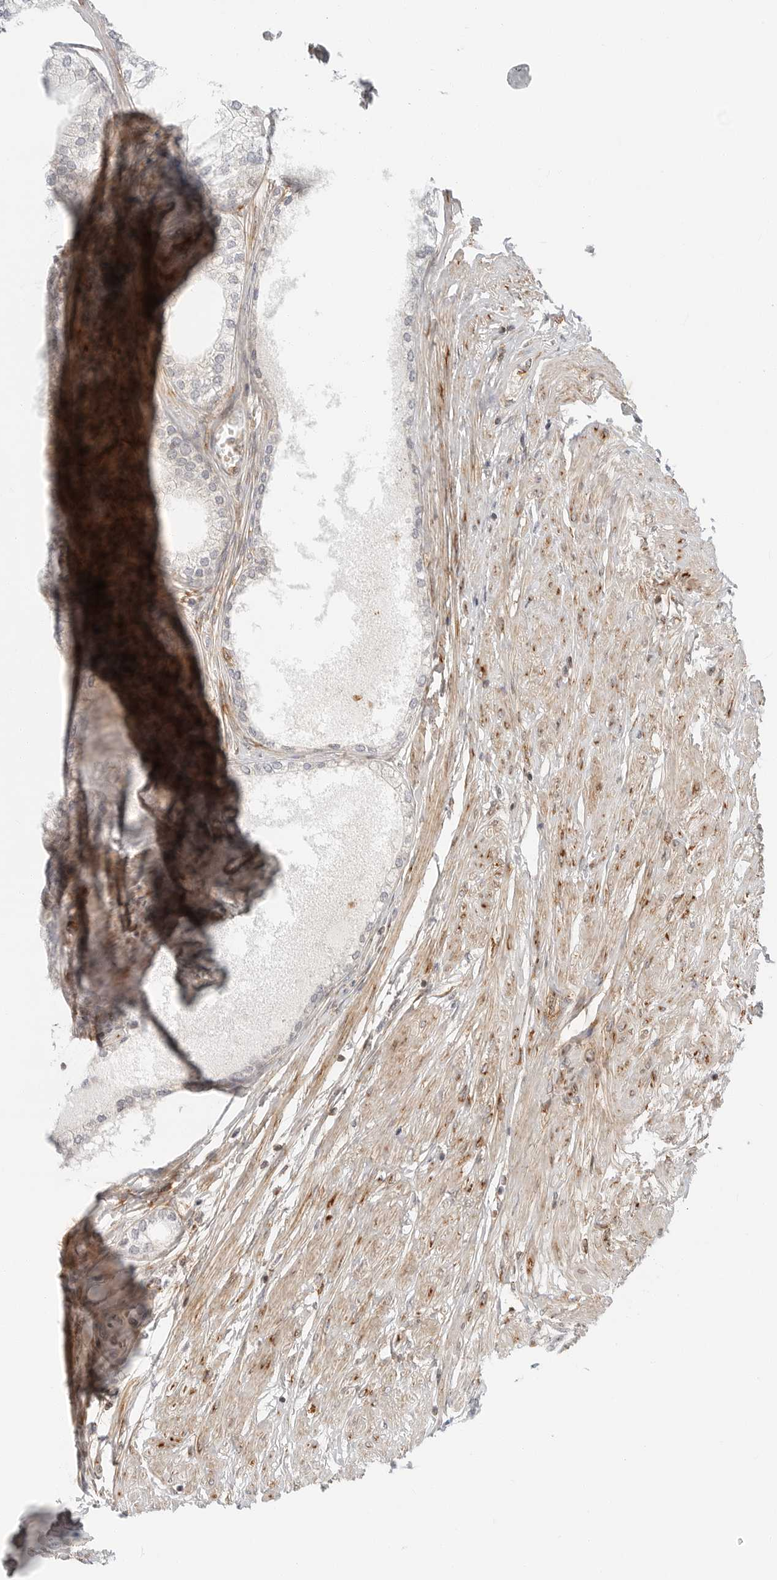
{"staining": {"intensity": "weak", "quantity": "25%-75%", "location": "cytoplasmic/membranous"}, "tissue": "prostate", "cell_type": "Glandular cells", "image_type": "normal", "snomed": [{"axis": "morphology", "description": "Normal tissue, NOS"}, {"axis": "morphology", "description": "Urothelial carcinoma, Low grade"}, {"axis": "topography", "description": "Urinary bladder"}, {"axis": "topography", "description": "Prostate"}], "caption": "Human prostate stained with a brown dye shows weak cytoplasmic/membranous positive expression in approximately 25%-75% of glandular cells.", "gene": "C1QTNF1", "patient": {"sex": "male", "age": 60}}